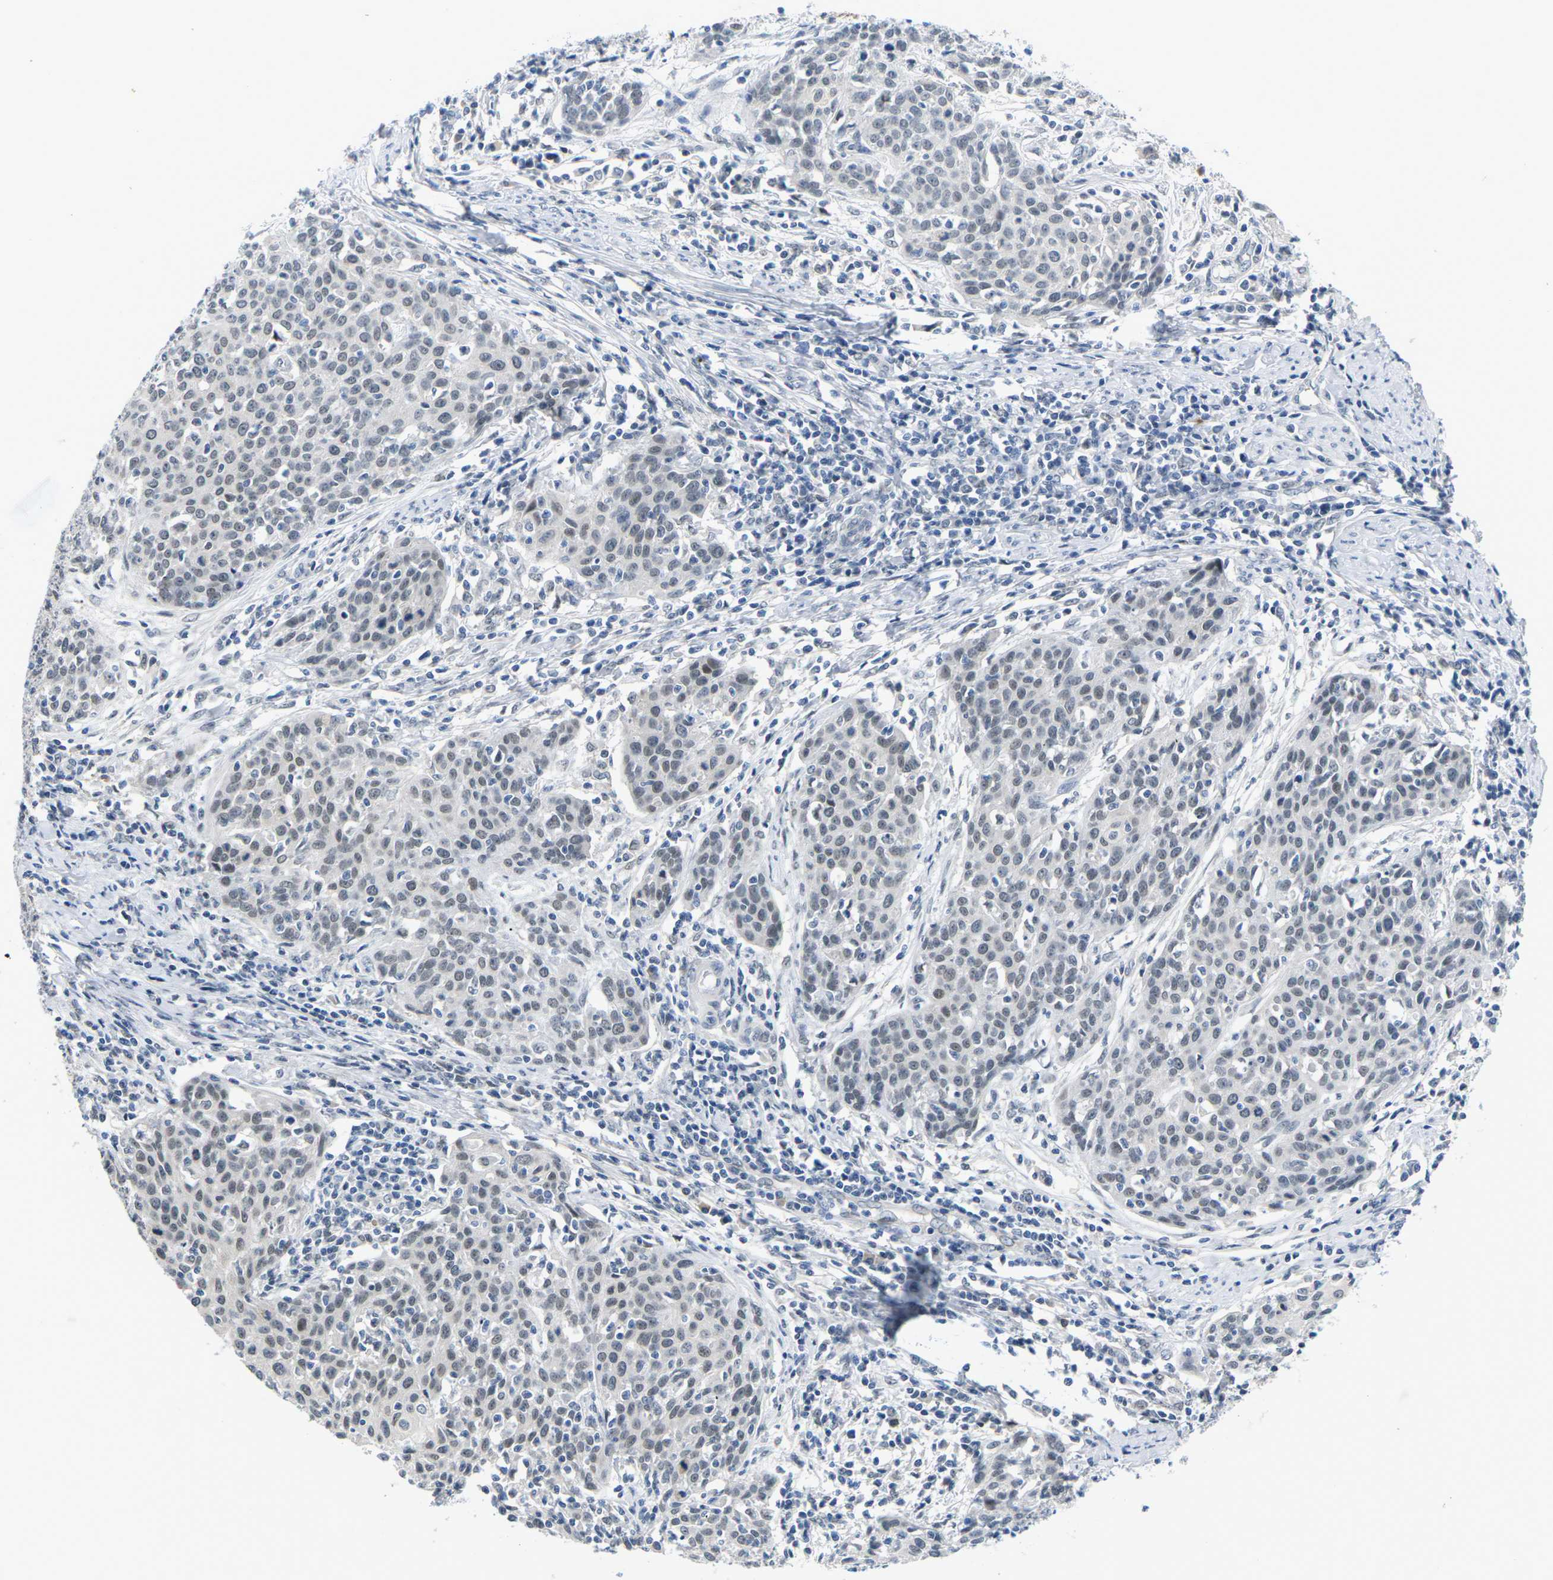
{"staining": {"intensity": "weak", "quantity": ">75%", "location": "nuclear"}, "tissue": "cervical cancer", "cell_type": "Tumor cells", "image_type": "cancer", "snomed": [{"axis": "morphology", "description": "Squamous cell carcinoma, NOS"}, {"axis": "topography", "description": "Cervix"}], "caption": "A brown stain highlights weak nuclear positivity of a protein in human squamous cell carcinoma (cervical) tumor cells. The staining was performed using DAB to visualize the protein expression in brown, while the nuclei were stained in blue with hematoxylin (Magnification: 20x).", "gene": "PKP2", "patient": {"sex": "female", "age": 38}}